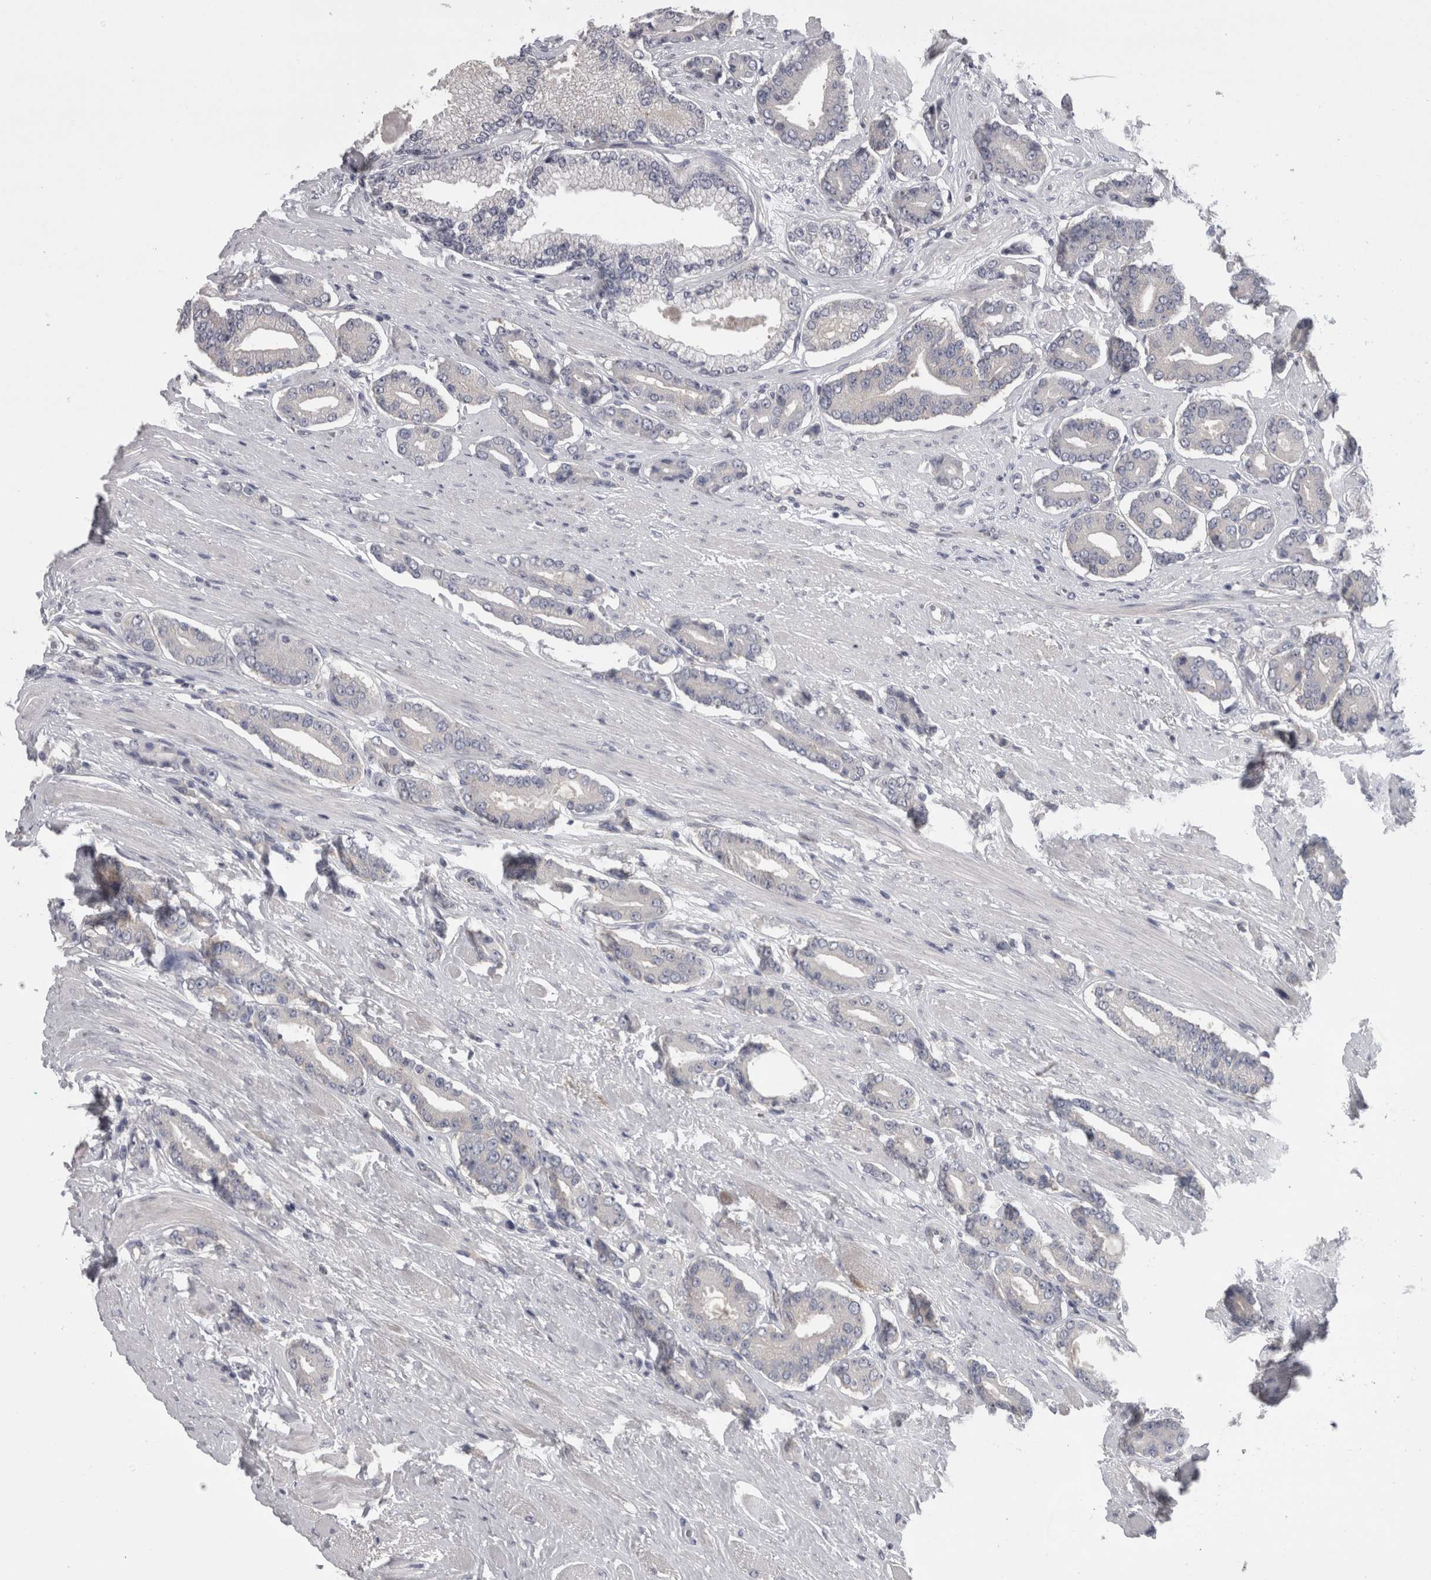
{"staining": {"intensity": "negative", "quantity": "none", "location": "none"}, "tissue": "prostate cancer", "cell_type": "Tumor cells", "image_type": "cancer", "snomed": [{"axis": "morphology", "description": "Adenocarcinoma, High grade"}, {"axis": "topography", "description": "Prostate"}], "caption": "Tumor cells show no significant protein positivity in prostate adenocarcinoma (high-grade).", "gene": "LYZL6", "patient": {"sex": "male", "age": 71}}